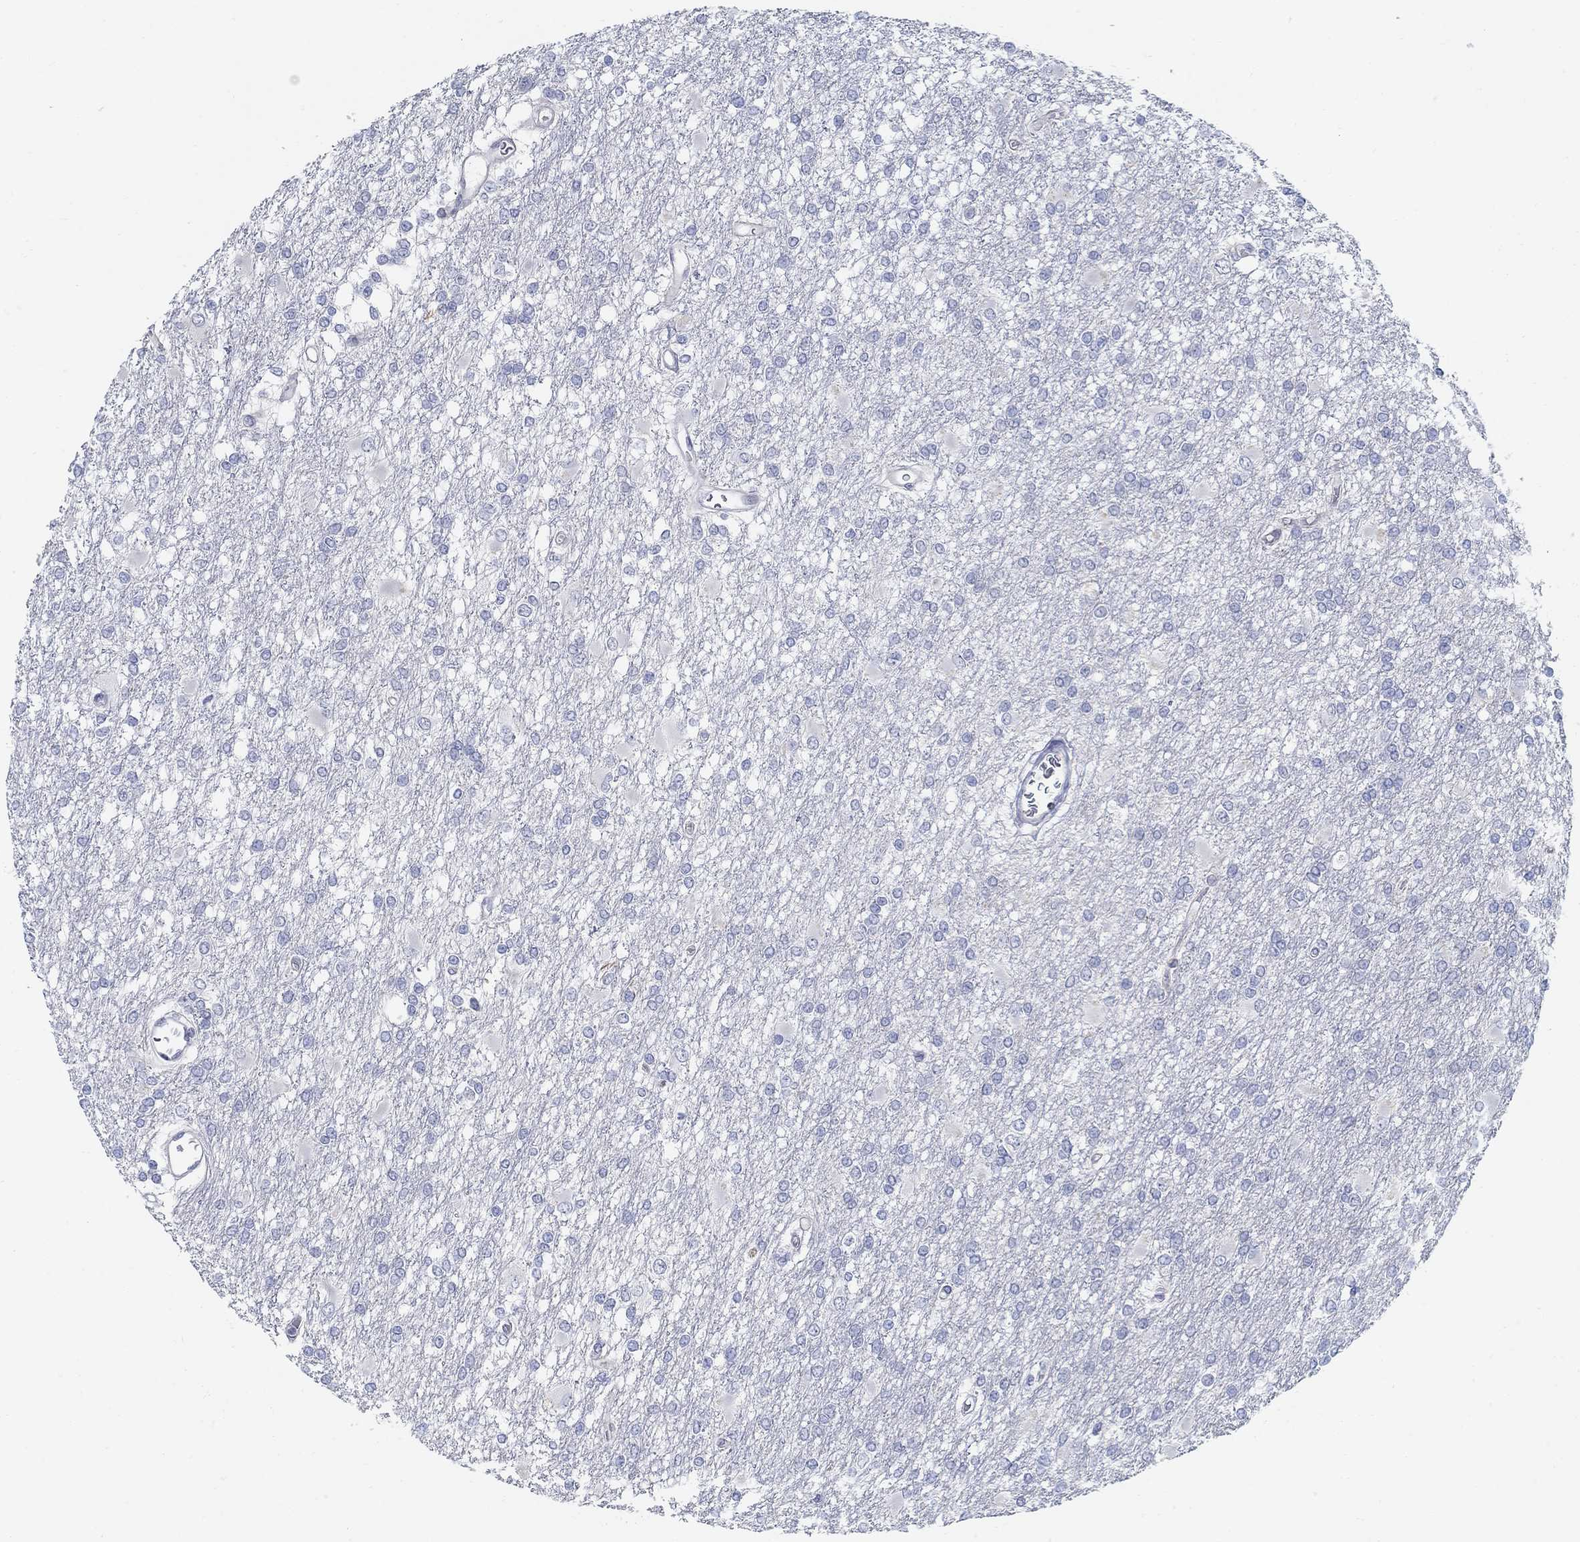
{"staining": {"intensity": "negative", "quantity": "none", "location": "none"}, "tissue": "glioma", "cell_type": "Tumor cells", "image_type": "cancer", "snomed": [{"axis": "morphology", "description": "Glioma, malignant, High grade"}, {"axis": "topography", "description": "Cerebral cortex"}], "caption": "DAB immunohistochemical staining of glioma reveals no significant staining in tumor cells. (DAB immunohistochemistry (IHC), high magnification).", "gene": "ANO7", "patient": {"sex": "male", "age": 79}}